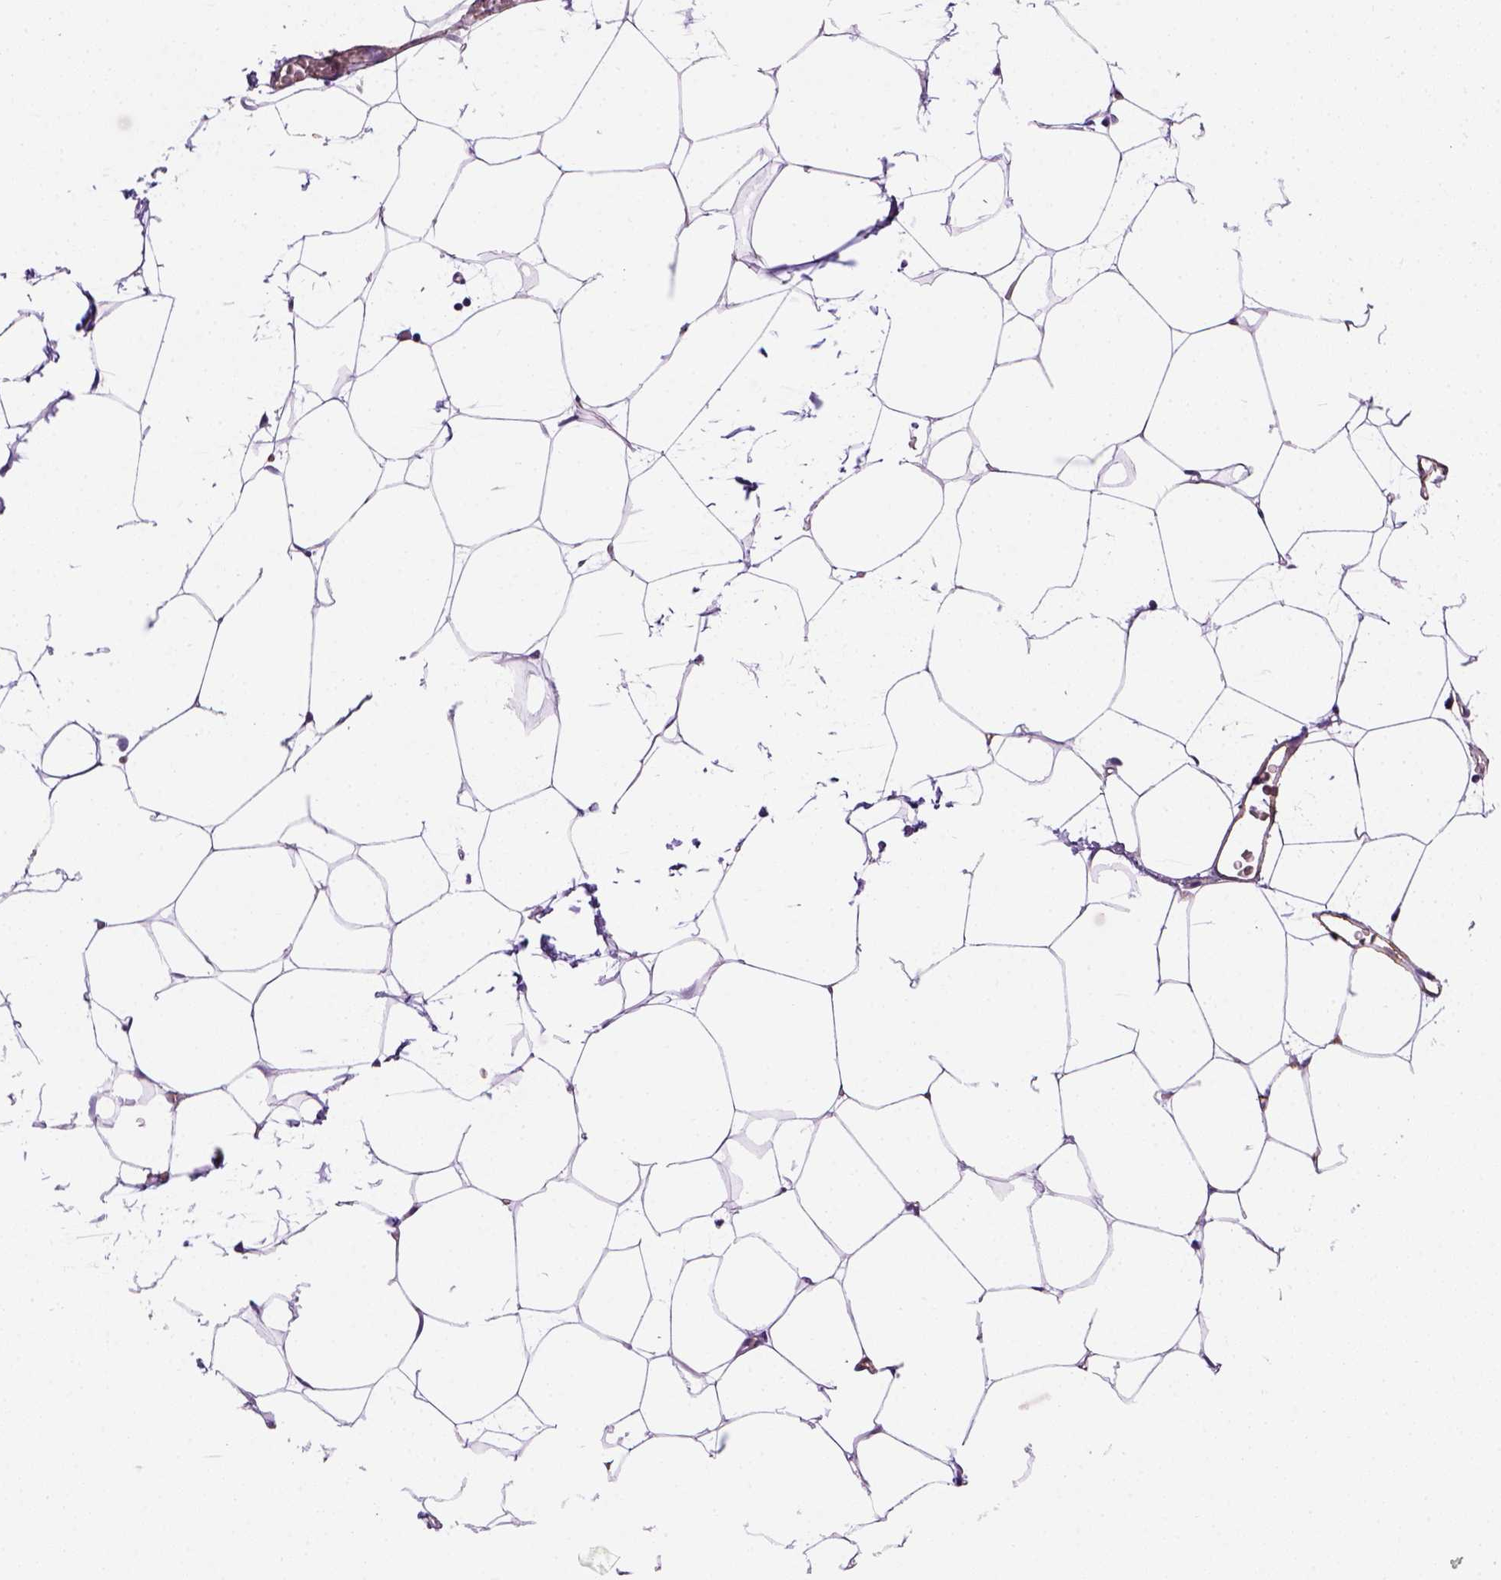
{"staining": {"intensity": "negative", "quantity": "none", "location": "none"}, "tissue": "adipose tissue", "cell_type": "Adipocytes", "image_type": "normal", "snomed": [{"axis": "morphology", "description": "Normal tissue, NOS"}, {"axis": "topography", "description": "Adipose tissue"}], "caption": "Histopathology image shows no protein staining in adipocytes of unremarkable adipose tissue.", "gene": "VWF", "patient": {"sex": "male", "age": 57}}